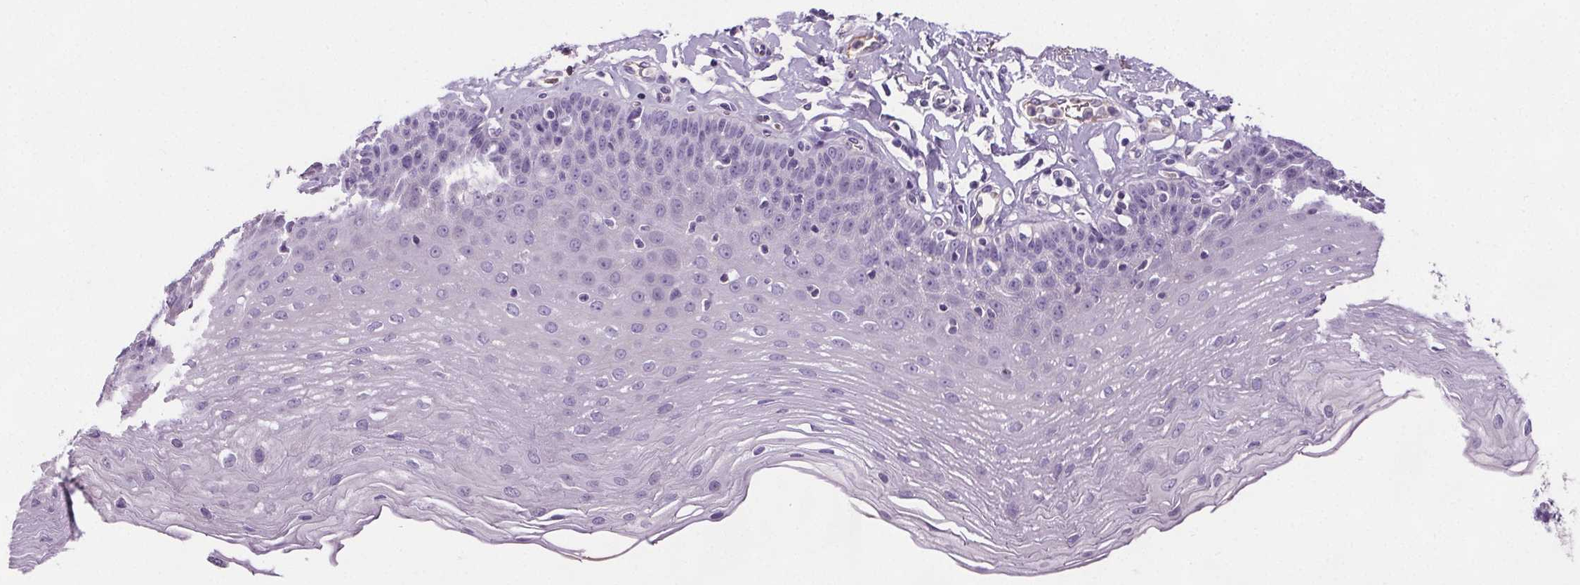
{"staining": {"intensity": "negative", "quantity": "none", "location": "none"}, "tissue": "esophagus", "cell_type": "Squamous epithelial cells", "image_type": "normal", "snomed": [{"axis": "morphology", "description": "Normal tissue, NOS"}, {"axis": "topography", "description": "Esophagus"}], "caption": "High magnification brightfield microscopy of unremarkable esophagus stained with DAB (3,3'-diaminobenzidine) (brown) and counterstained with hematoxylin (blue): squamous epithelial cells show no significant positivity. (DAB (3,3'-diaminobenzidine) immunohistochemistry with hematoxylin counter stain).", "gene": "CD5L", "patient": {"sex": "female", "age": 81}}